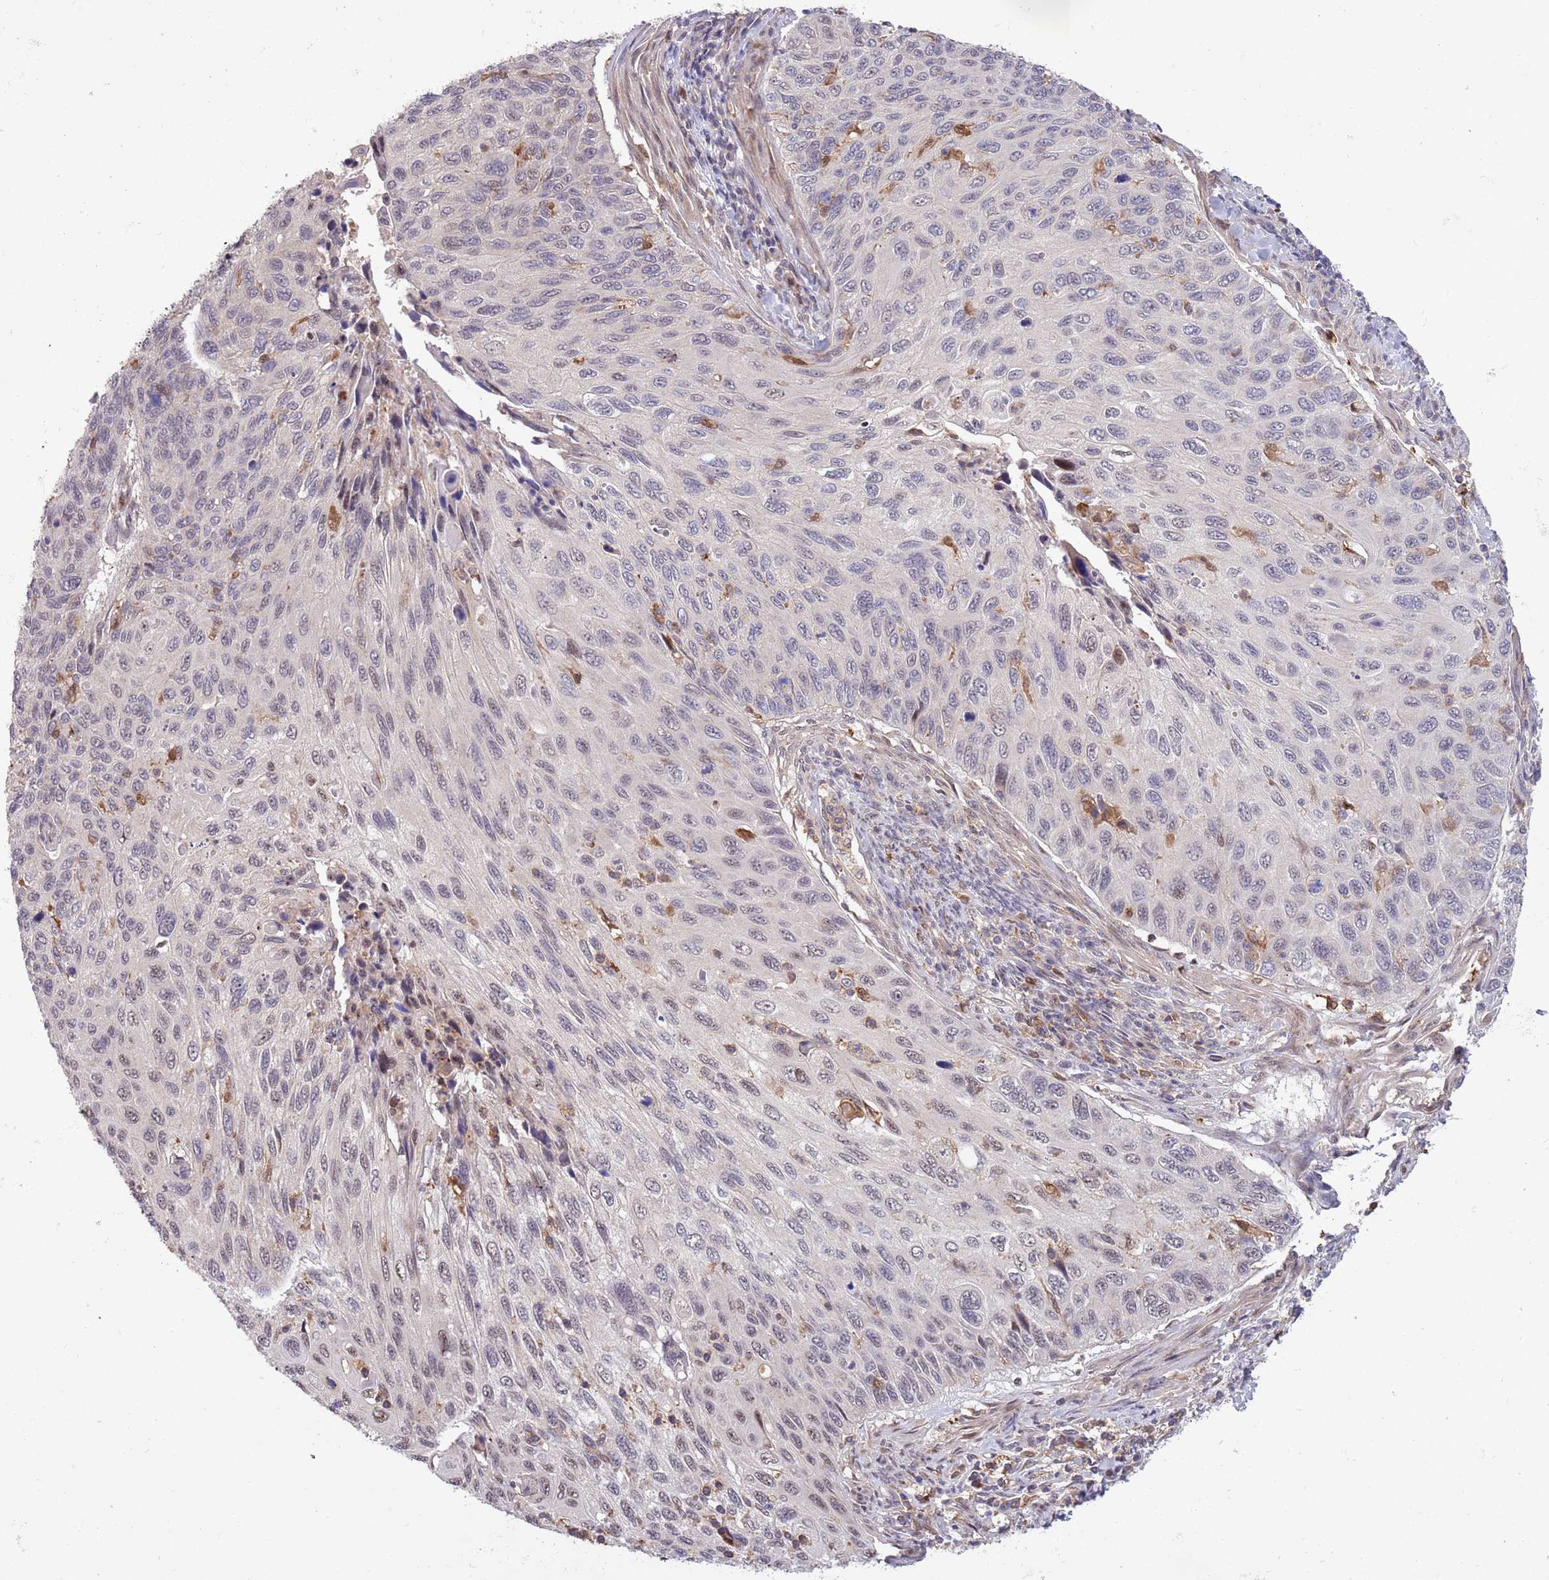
{"staining": {"intensity": "negative", "quantity": "none", "location": "none"}, "tissue": "cervical cancer", "cell_type": "Tumor cells", "image_type": "cancer", "snomed": [{"axis": "morphology", "description": "Squamous cell carcinoma, NOS"}, {"axis": "topography", "description": "Cervix"}], "caption": "Immunohistochemistry micrograph of neoplastic tissue: human cervical cancer (squamous cell carcinoma) stained with DAB demonstrates no significant protein expression in tumor cells.", "gene": "CCNJL", "patient": {"sex": "female", "age": 70}}